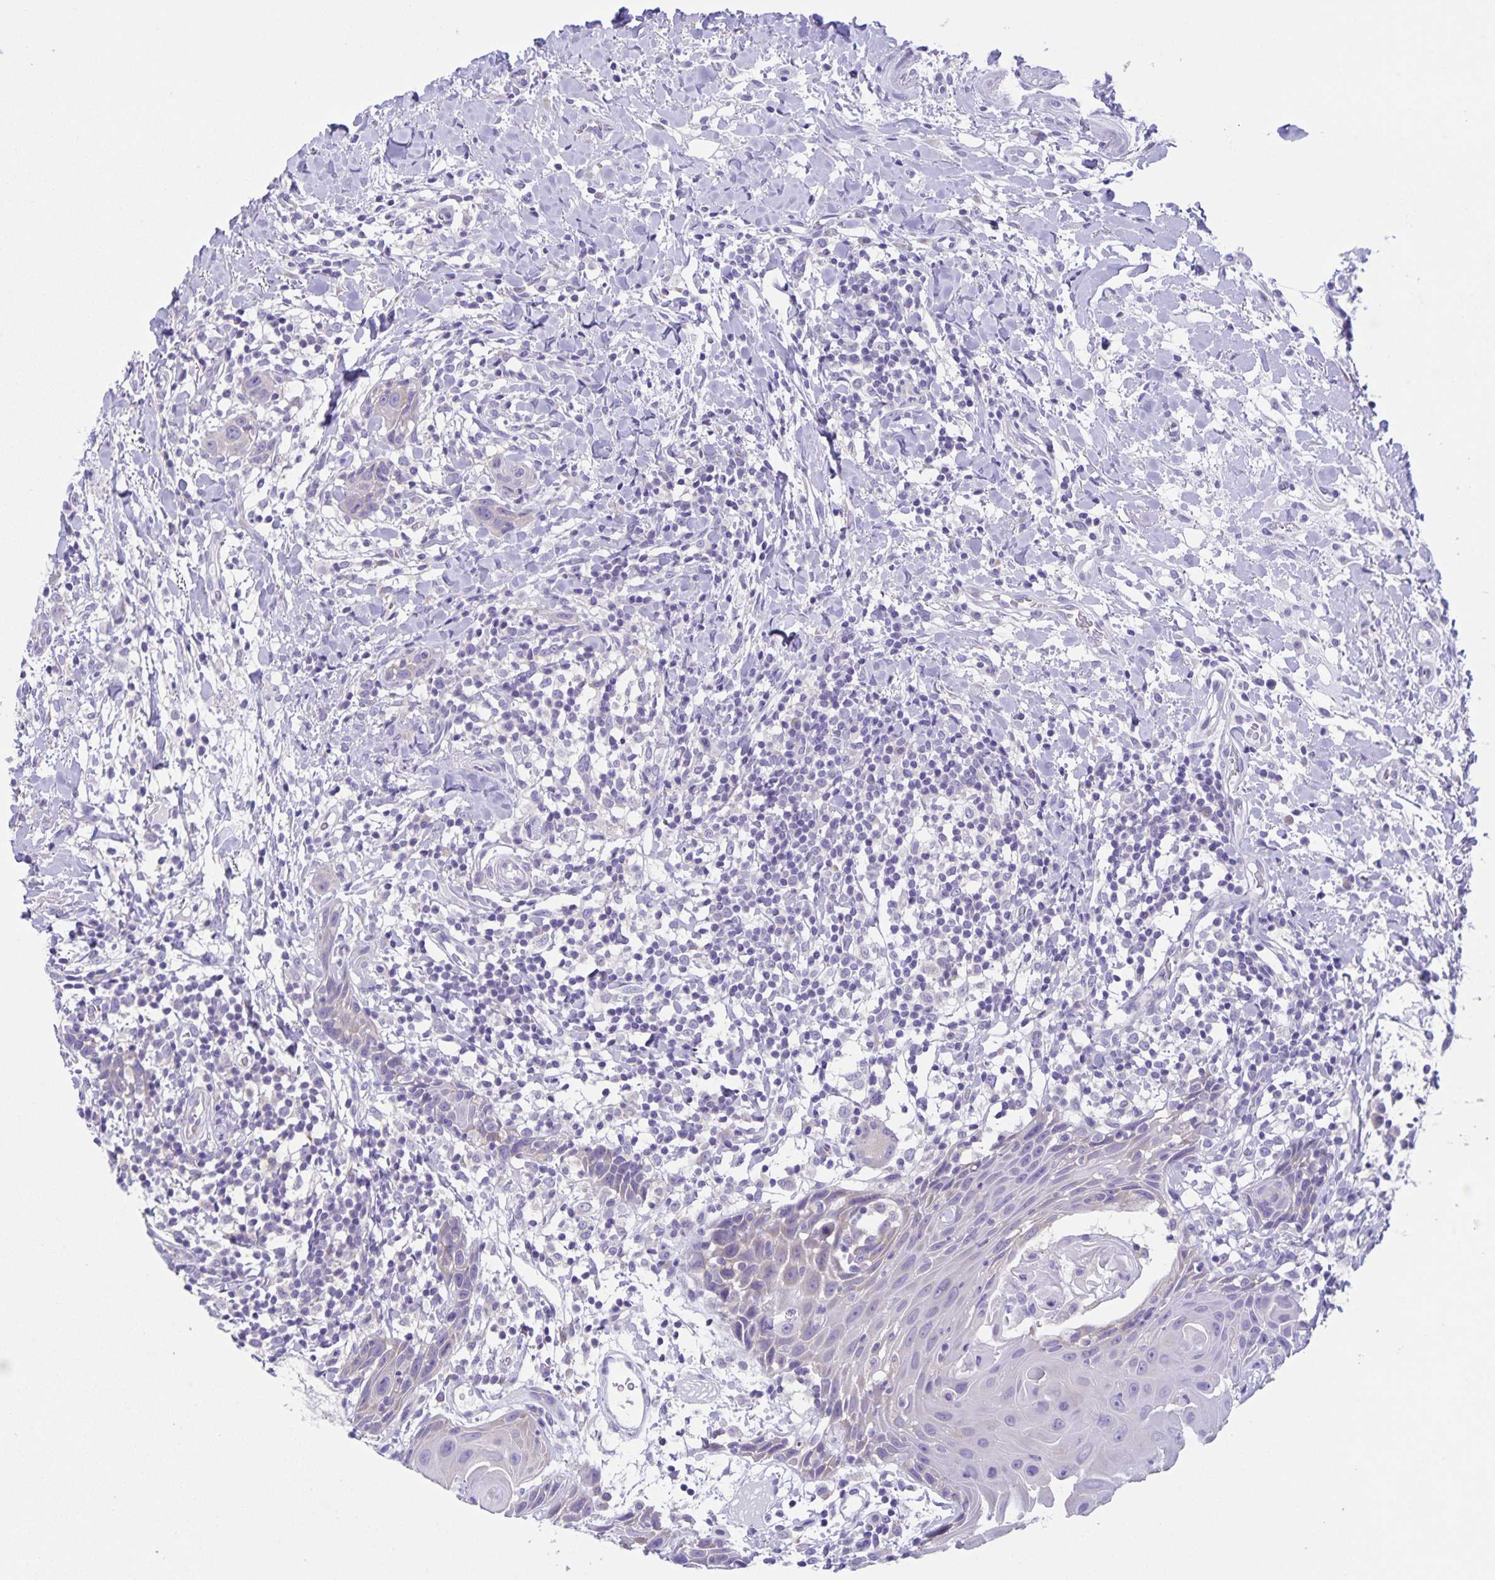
{"staining": {"intensity": "negative", "quantity": "none", "location": "none"}, "tissue": "head and neck cancer", "cell_type": "Tumor cells", "image_type": "cancer", "snomed": [{"axis": "morphology", "description": "Squamous cell carcinoma, NOS"}, {"axis": "topography", "description": "Oral tissue"}, {"axis": "topography", "description": "Head-Neck"}], "caption": "Protein analysis of head and neck cancer (squamous cell carcinoma) shows no significant positivity in tumor cells. (DAB IHC, high magnification).", "gene": "CAPSL", "patient": {"sex": "male", "age": 49}}